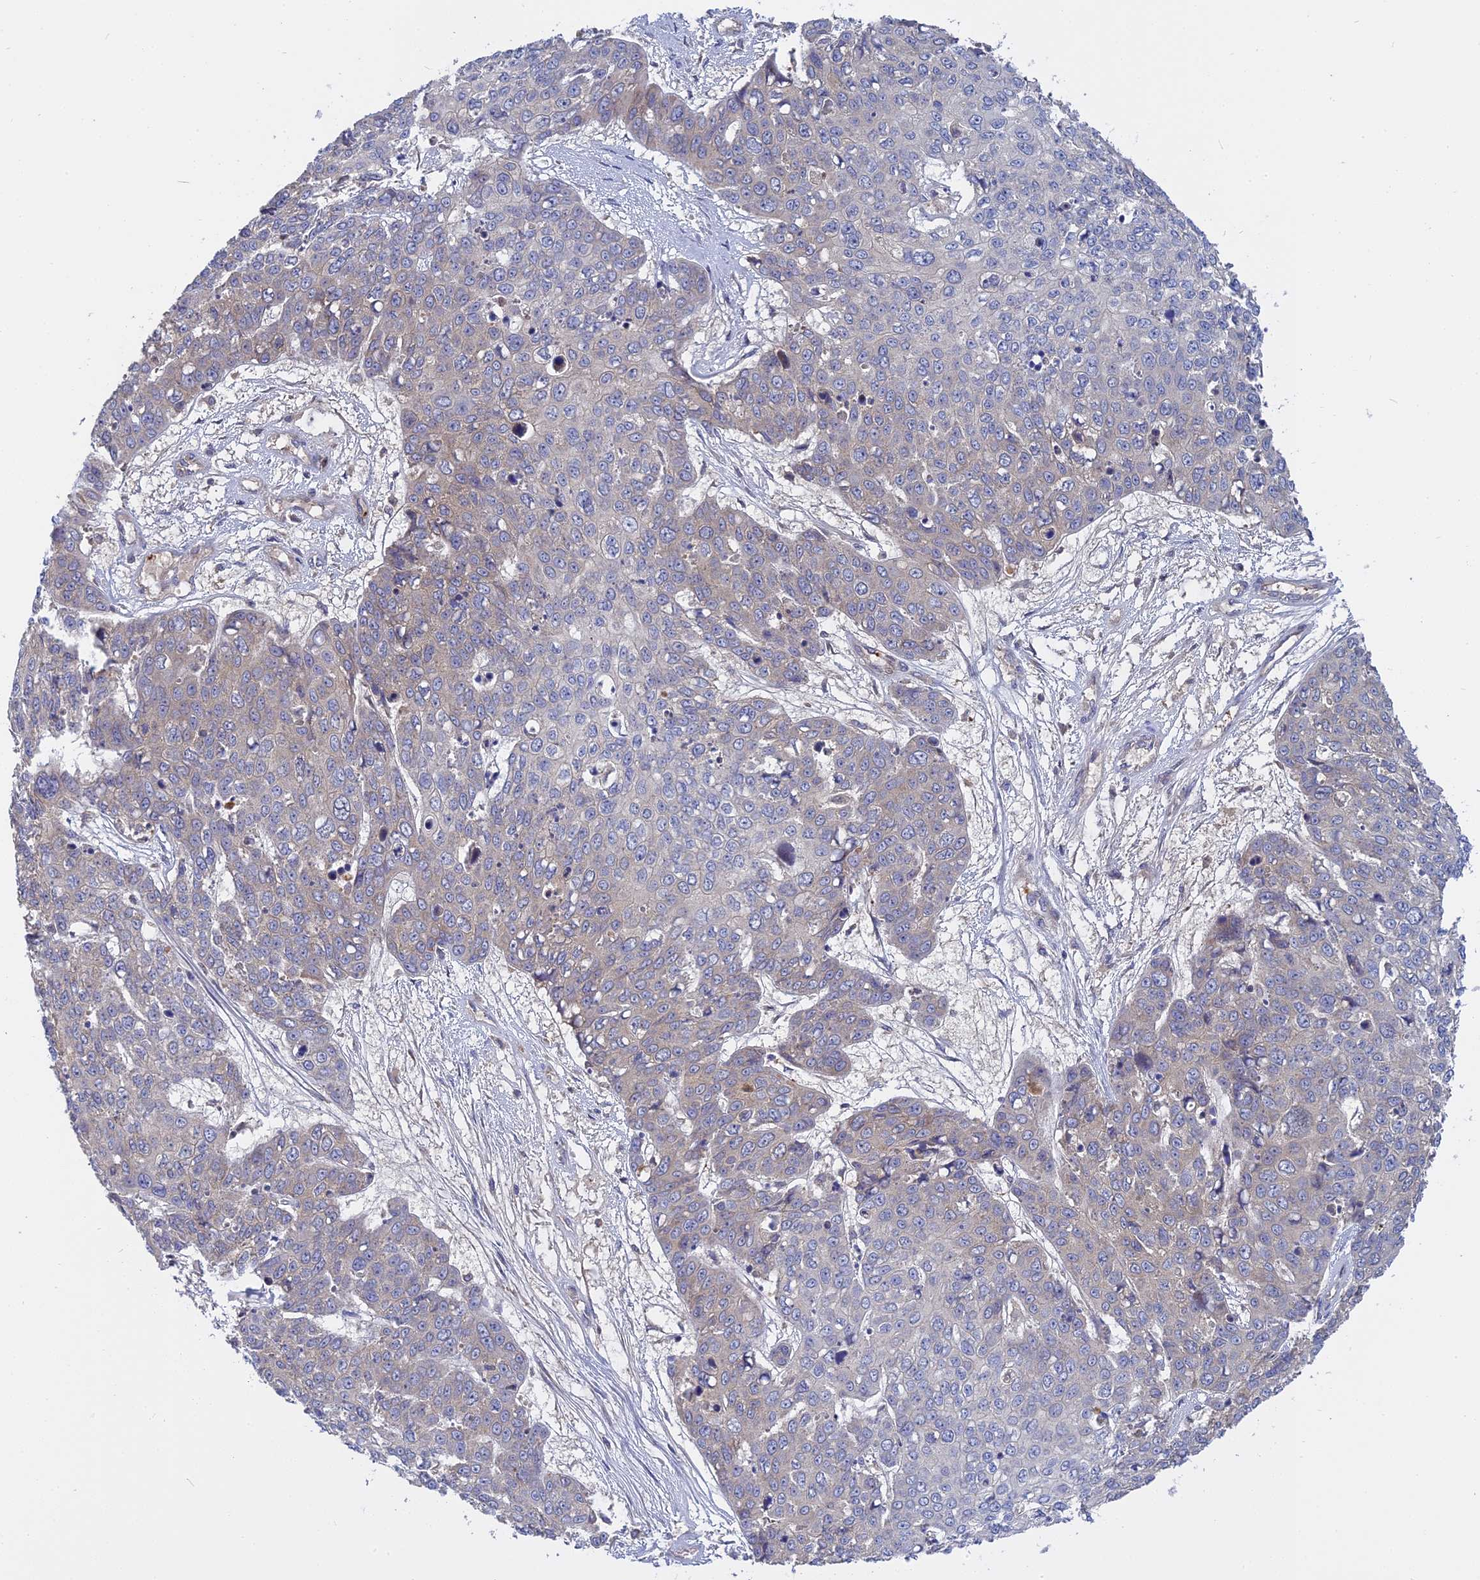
{"staining": {"intensity": "negative", "quantity": "none", "location": "none"}, "tissue": "skin cancer", "cell_type": "Tumor cells", "image_type": "cancer", "snomed": [{"axis": "morphology", "description": "Squamous cell carcinoma, NOS"}, {"axis": "topography", "description": "Skin"}], "caption": "Protein analysis of skin cancer (squamous cell carcinoma) reveals no significant positivity in tumor cells.", "gene": "IL21R", "patient": {"sex": "male", "age": 71}}